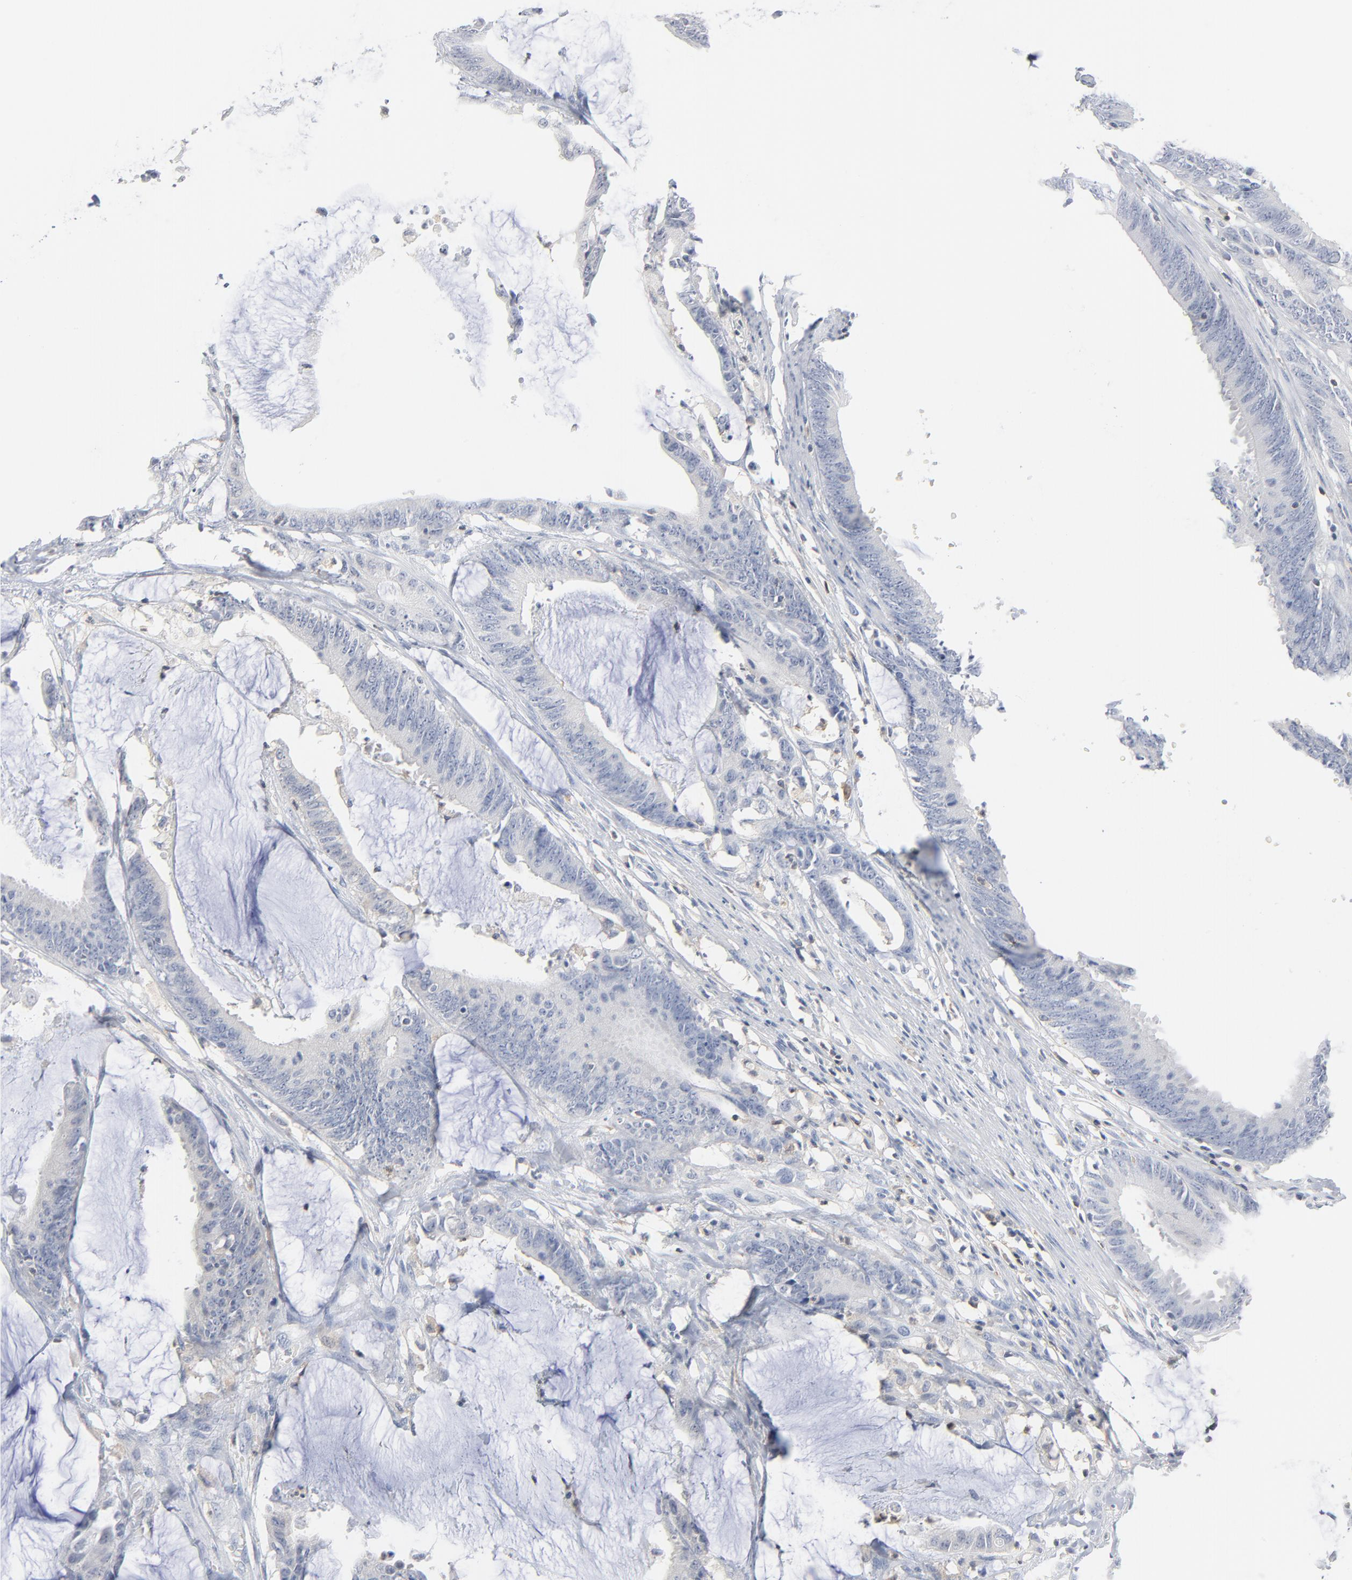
{"staining": {"intensity": "negative", "quantity": "none", "location": "none"}, "tissue": "colorectal cancer", "cell_type": "Tumor cells", "image_type": "cancer", "snomed": [{"axis": "morphology", "description": "Adenocarcinoma, NOS"}, {"axis": "topography", "description": "Rectum"}], "caption": "Tumor cells are negative for protein expression in human colorectal cancer (adenocarcinoma).", "gene": "PTK2B", "patient": {"sex": "female", "age": 66}}